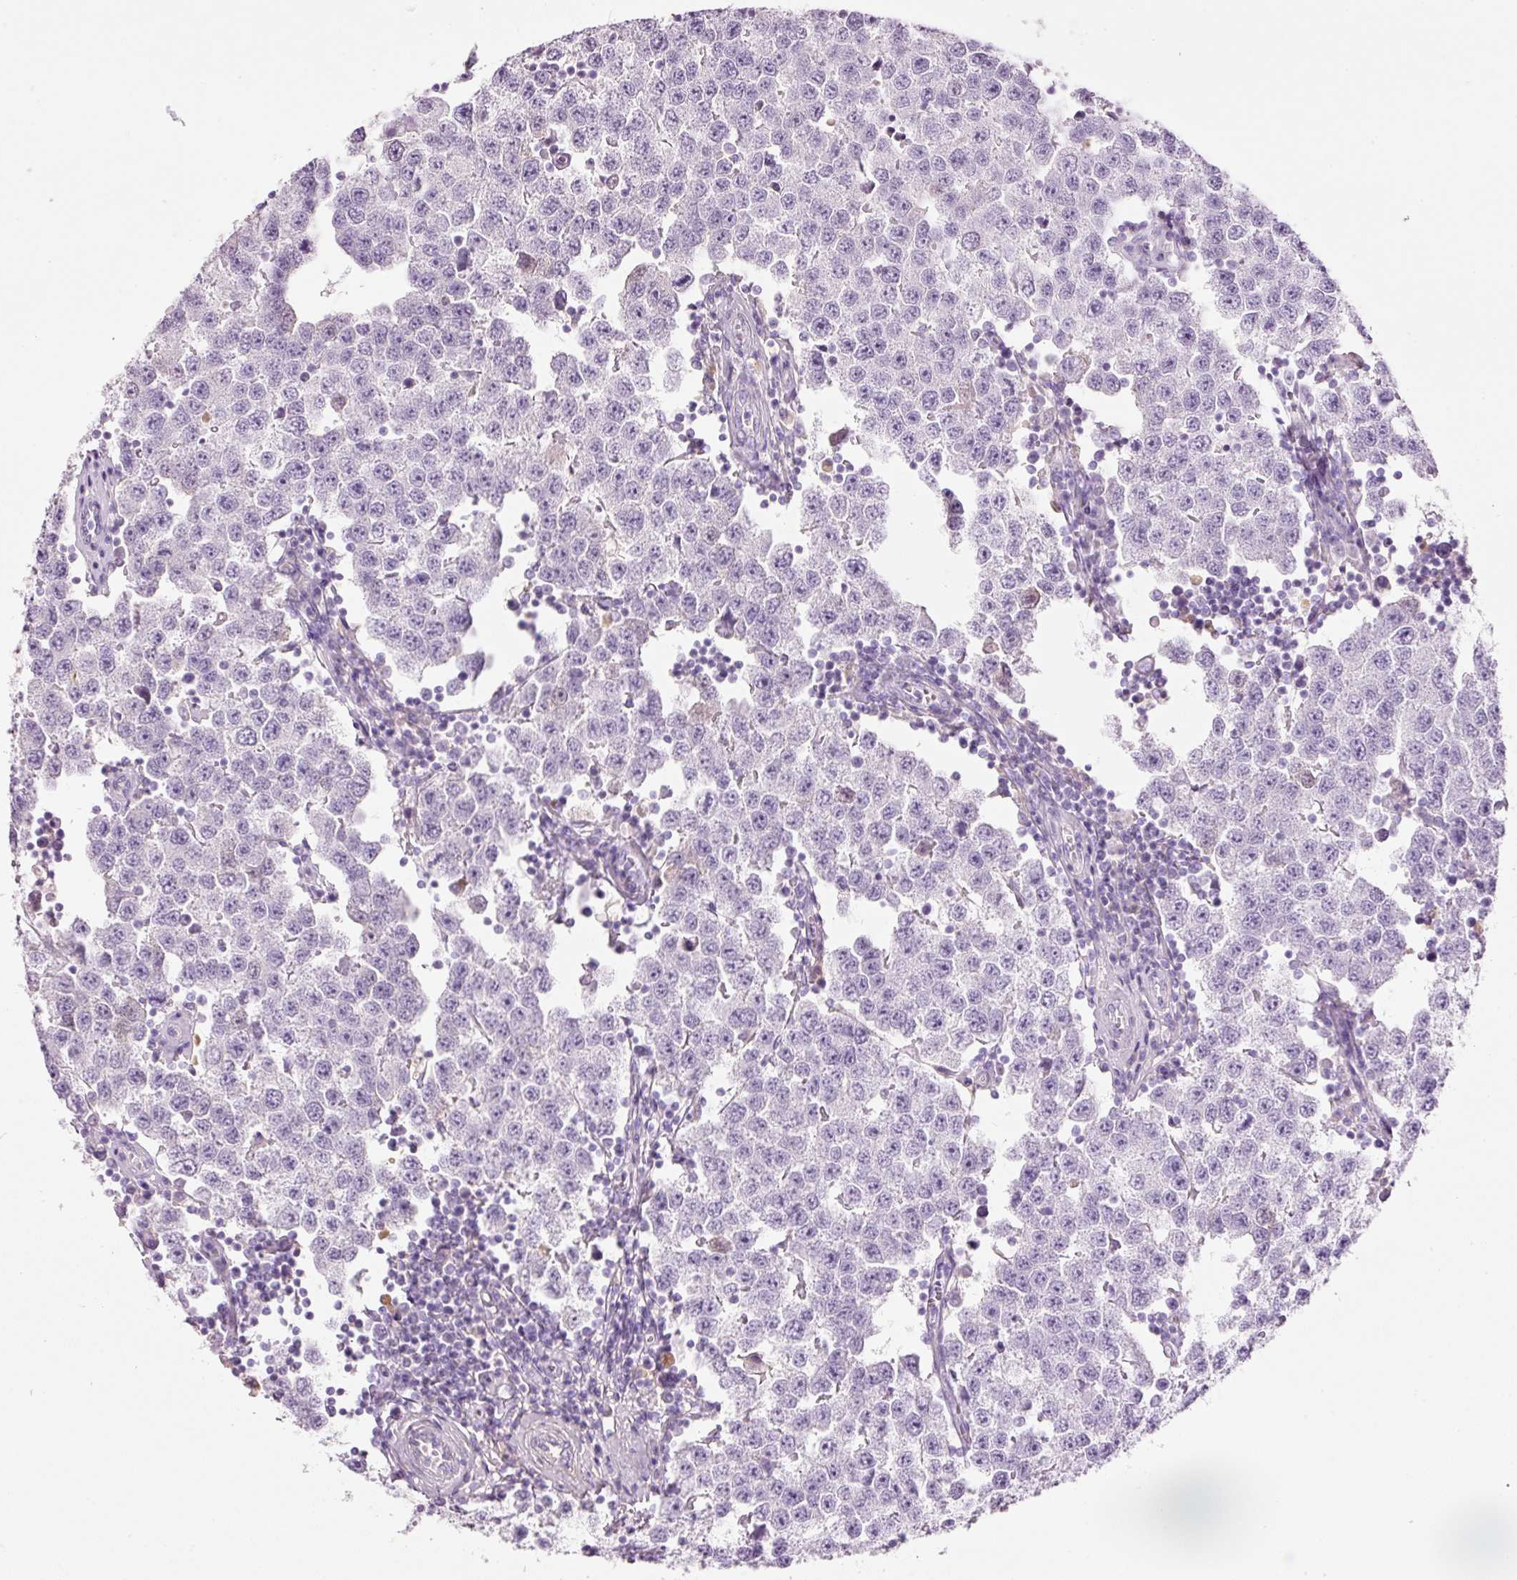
{"staining": {"intensity": "negative", "quantity": "none", "location": "none"}, "tissue": "testis cancer", "cell_type": "Tumor cells", "image_type": "cancer", "snomed": [{"axis": "morphology", "description": "Seminoma, NOS"}, {"axis": "topography", "description": "Testis"}], "caption": "Immunohistochemical staining of seminoma (testis) displays no significant staining in tumor cells. The staining is performed using DAB (3,3'-diaminobenzidine) brown chromogen with nuclei counter-stained in using hematoxylin.", "gene": "MFAP4", "patient": {"sex": "male", "age": 34}}